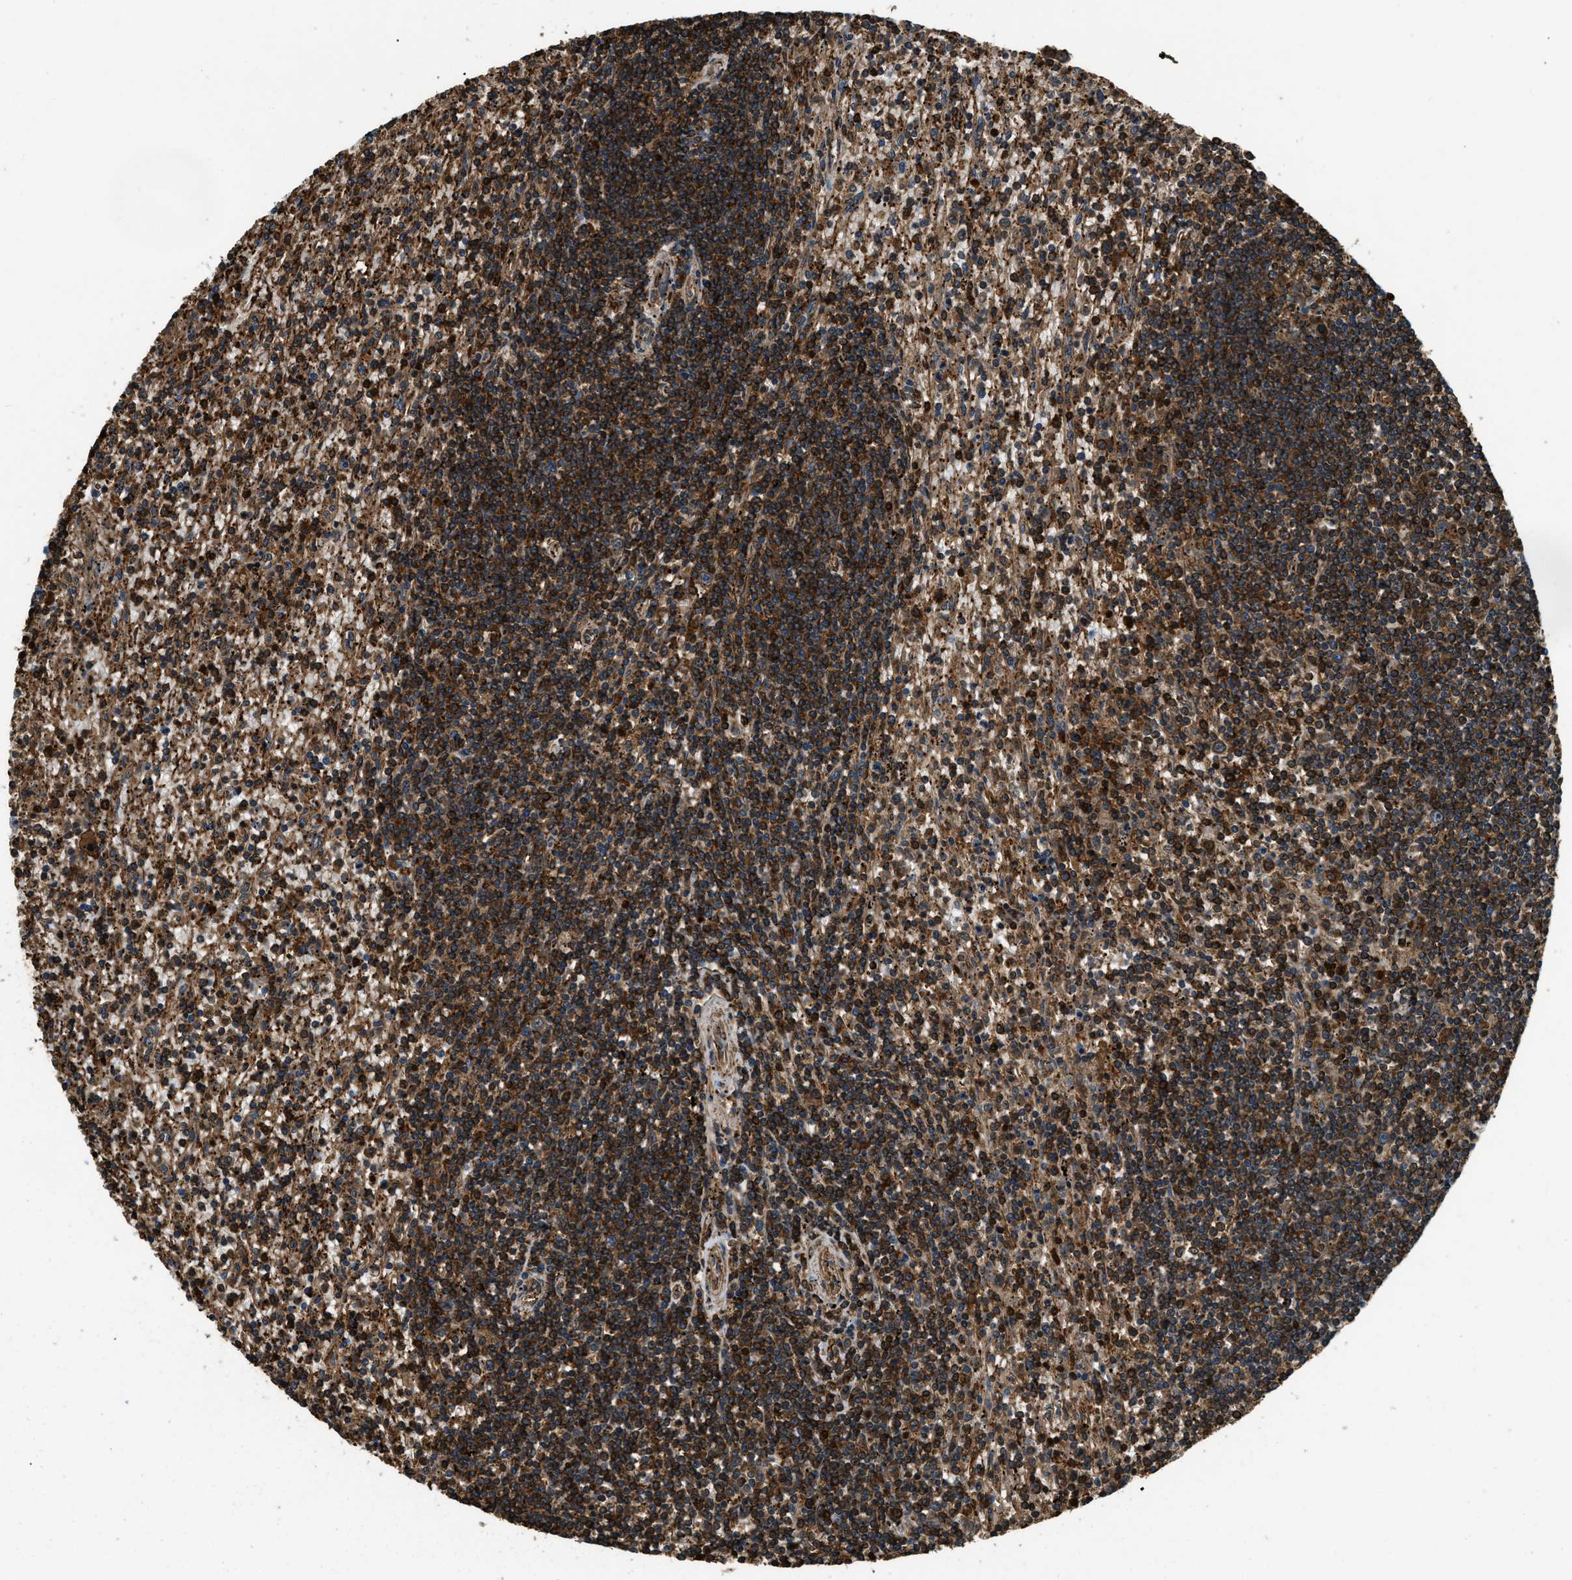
{"staining": {"intensity": "strong", "quantity": ">75%", "location": "cytoplasmic/membranous"}, "tissue": "lymphoma", "cell_type": "Tumor cells", "image_type": "cancer", "snomed": [{"axis": "morphology", "description": "Malignant lymphoma, non-Hodgkin's type, Low grade"}, {"axis": "topography", "description": "Spleen"}], "caption": "Strong cytoplasmic/membranous staining is appreciated in about >75% of tumor cells in low-grade malignant lymphoma, non-Hodgkin's type.", "gene": "YARS1", "patient": {"sex": "male", "age": 76}}